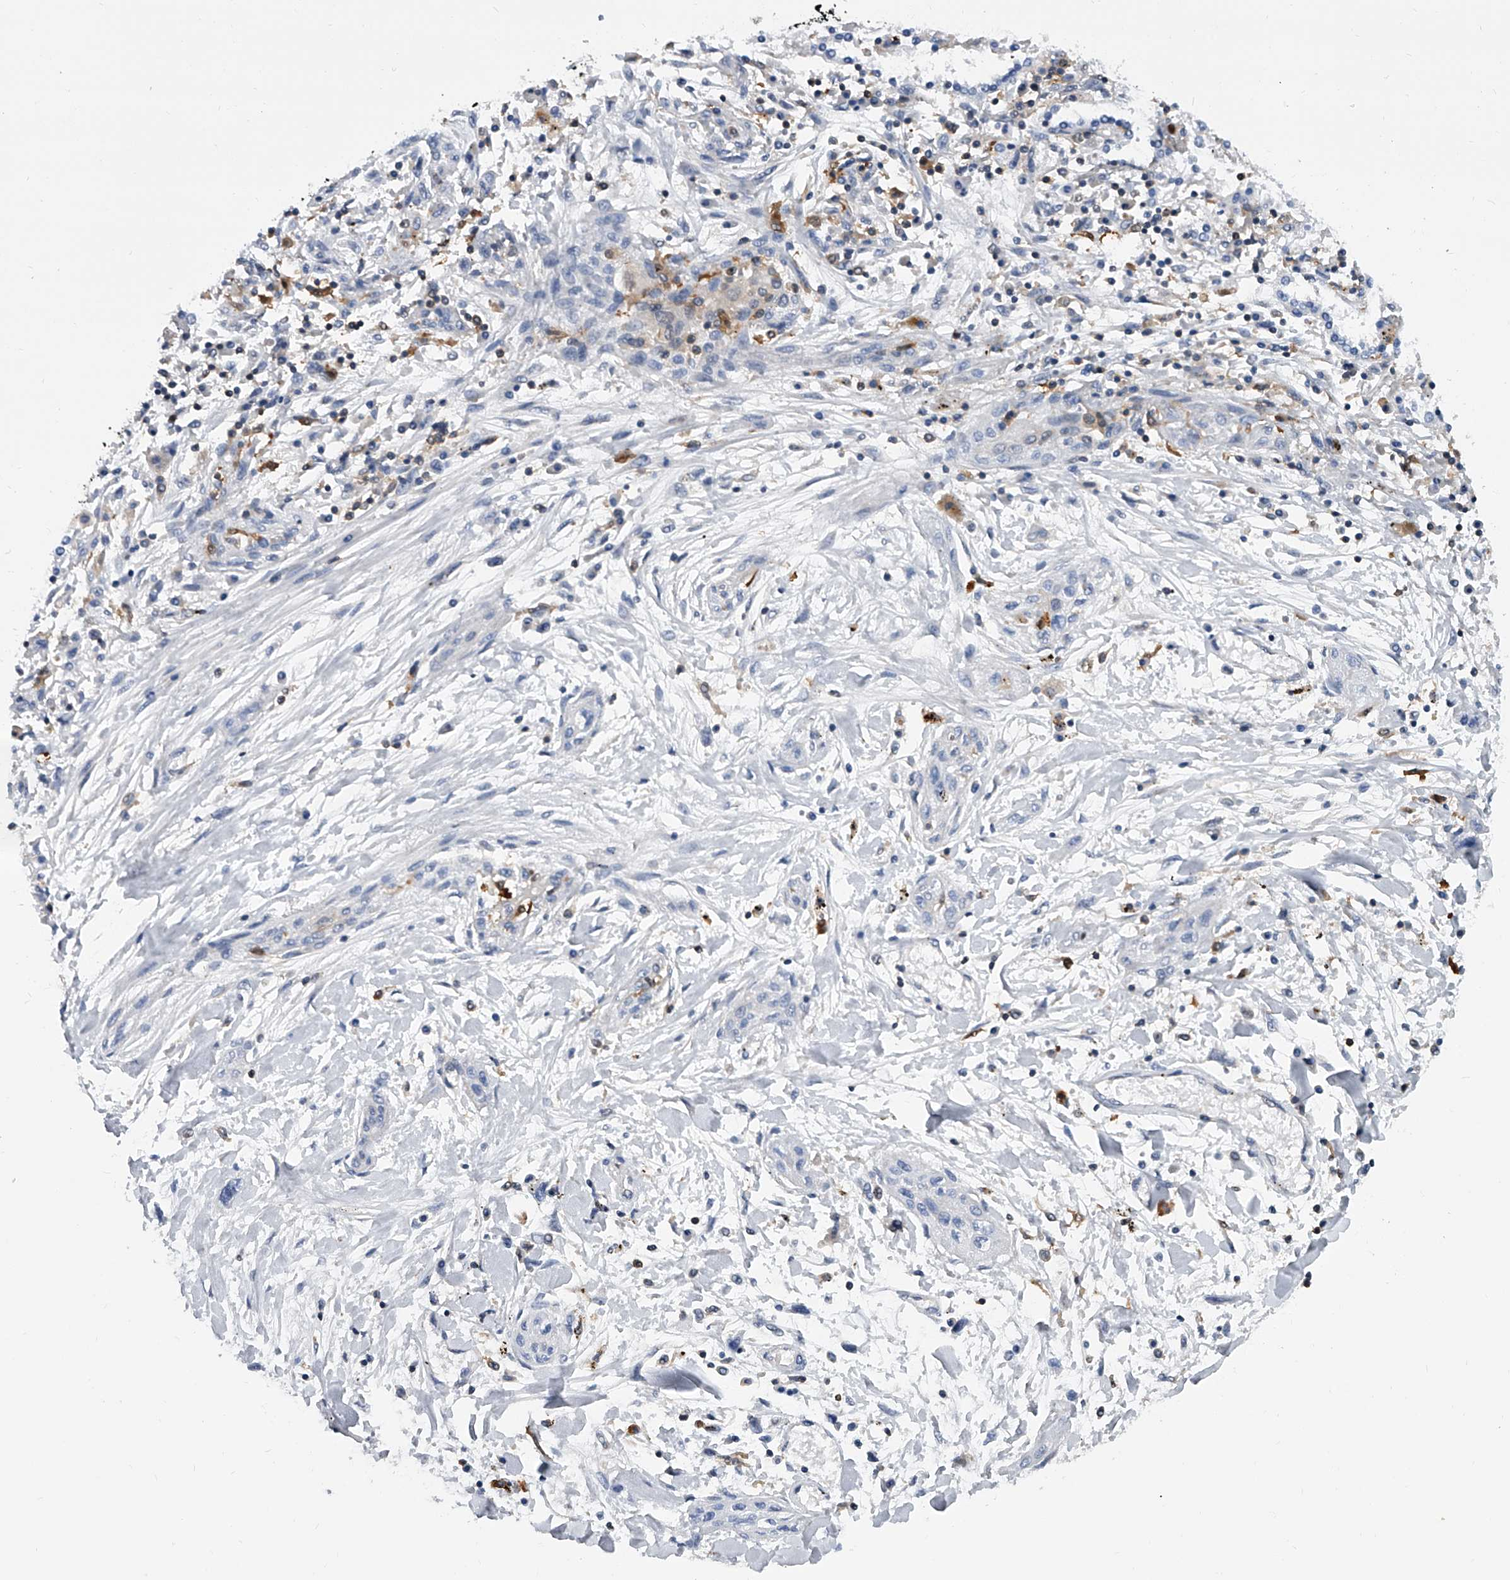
{"staining": {"intensity": "negative", "quantity": "none", "location": "none"}, "tissue": "lung cancer", "cell_type": "Tumor cells", "image_type": "cancer", "snomed": [{"axis": "morphology", "description": "Squamous cell carcinoma, NOS"}, {"axis": "topography", "description": "Lung"}], "caption": "Protein analysis of lung cancer (squamous cell carcinoma) displays no significant expression in tumor cells.", "gene": "SERPINB9", "patient": {"sex": "female", "age": 47}}